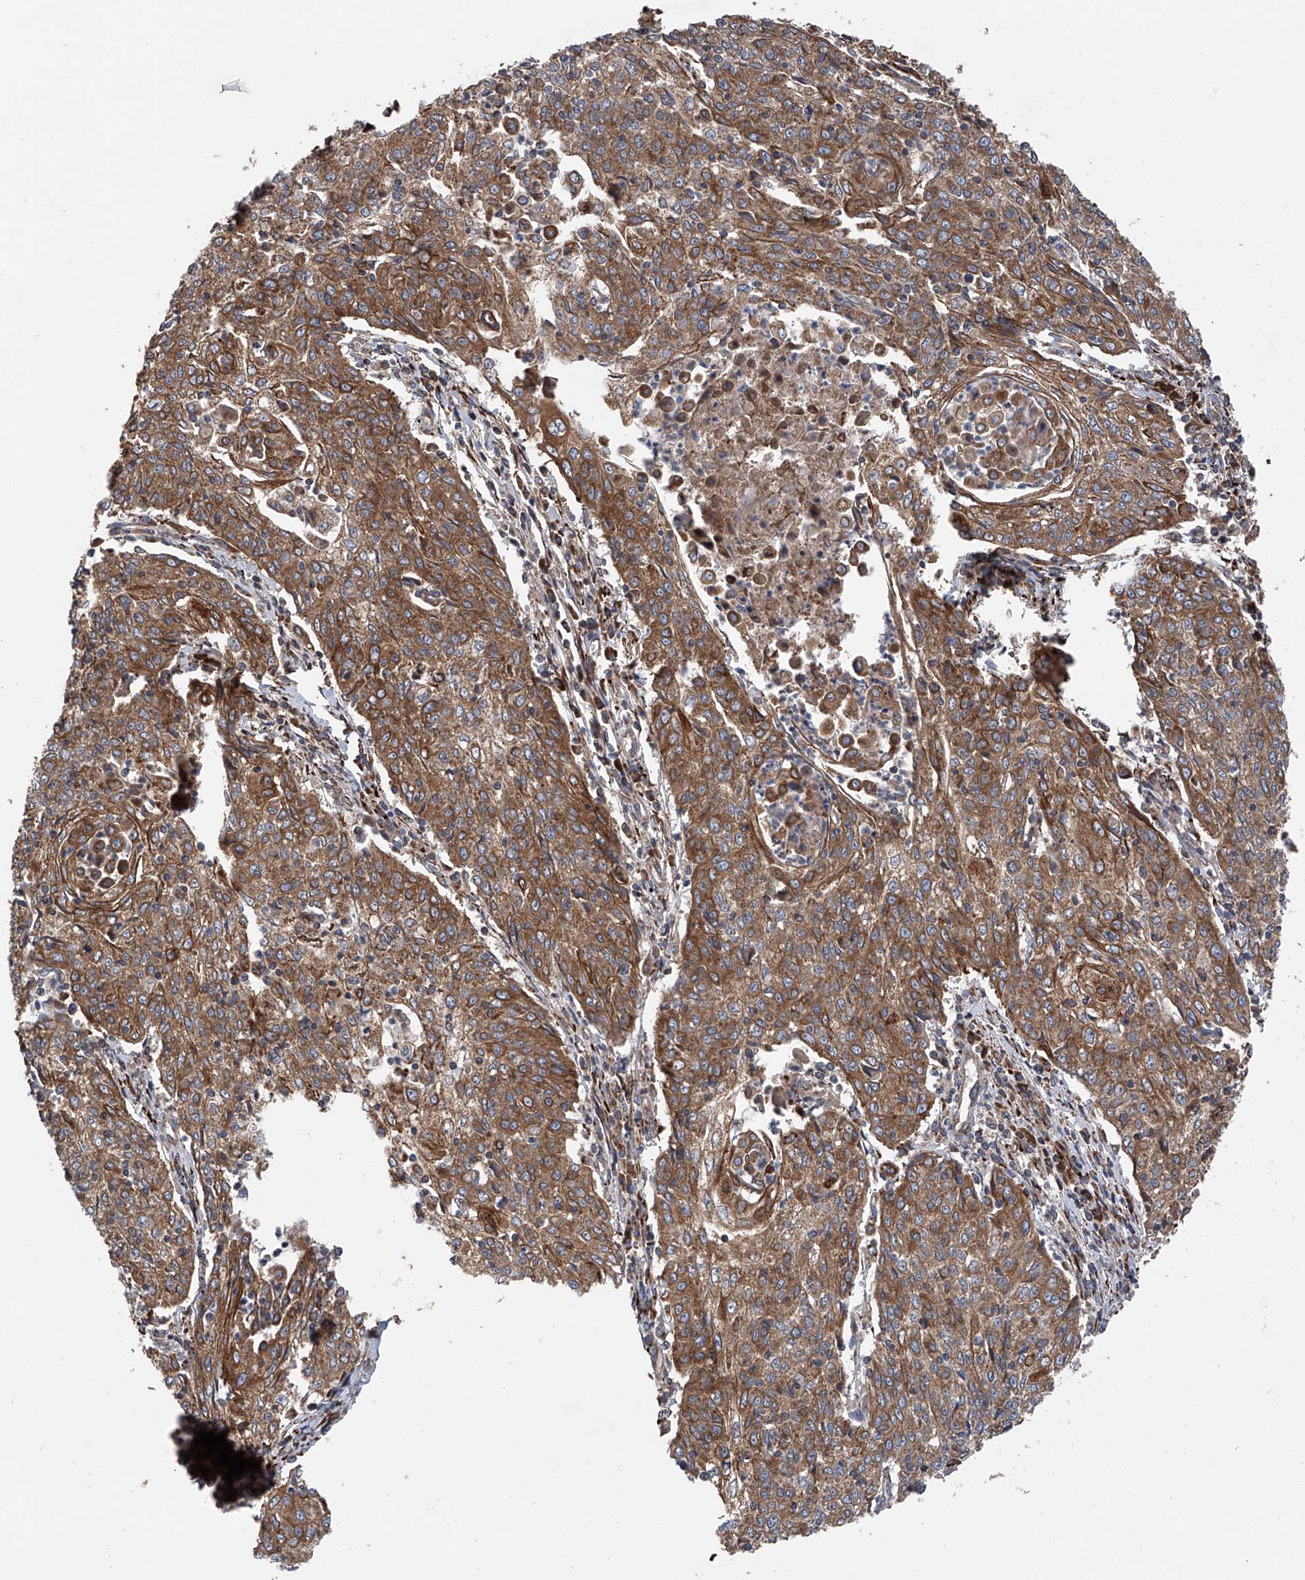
{"staining": {"intensity": "moderate", "quantity": ">75%", "location": "cytoplasmic/membranous"}, "tissue": "cervical cancer", "cell_type": "Tumor cells", "image_type": "cancer", "snomed": [{"axis": "morphology", "description": "Squamous cell carcinoma, NOS"}, {"axis": "topography", "description": "Cervix"}], "caption": "Immunohistochemistry (IHC) photomicrograph of cervical cancer (squamous cell carcinoma) stained for a protein (brown), which exhibits medium levels of moderate cytoplasmic/membranous staining in approximately >75% of tumor cells.", "gene": "ASCC3", "patient": {"sex": "female", "age": 48}}